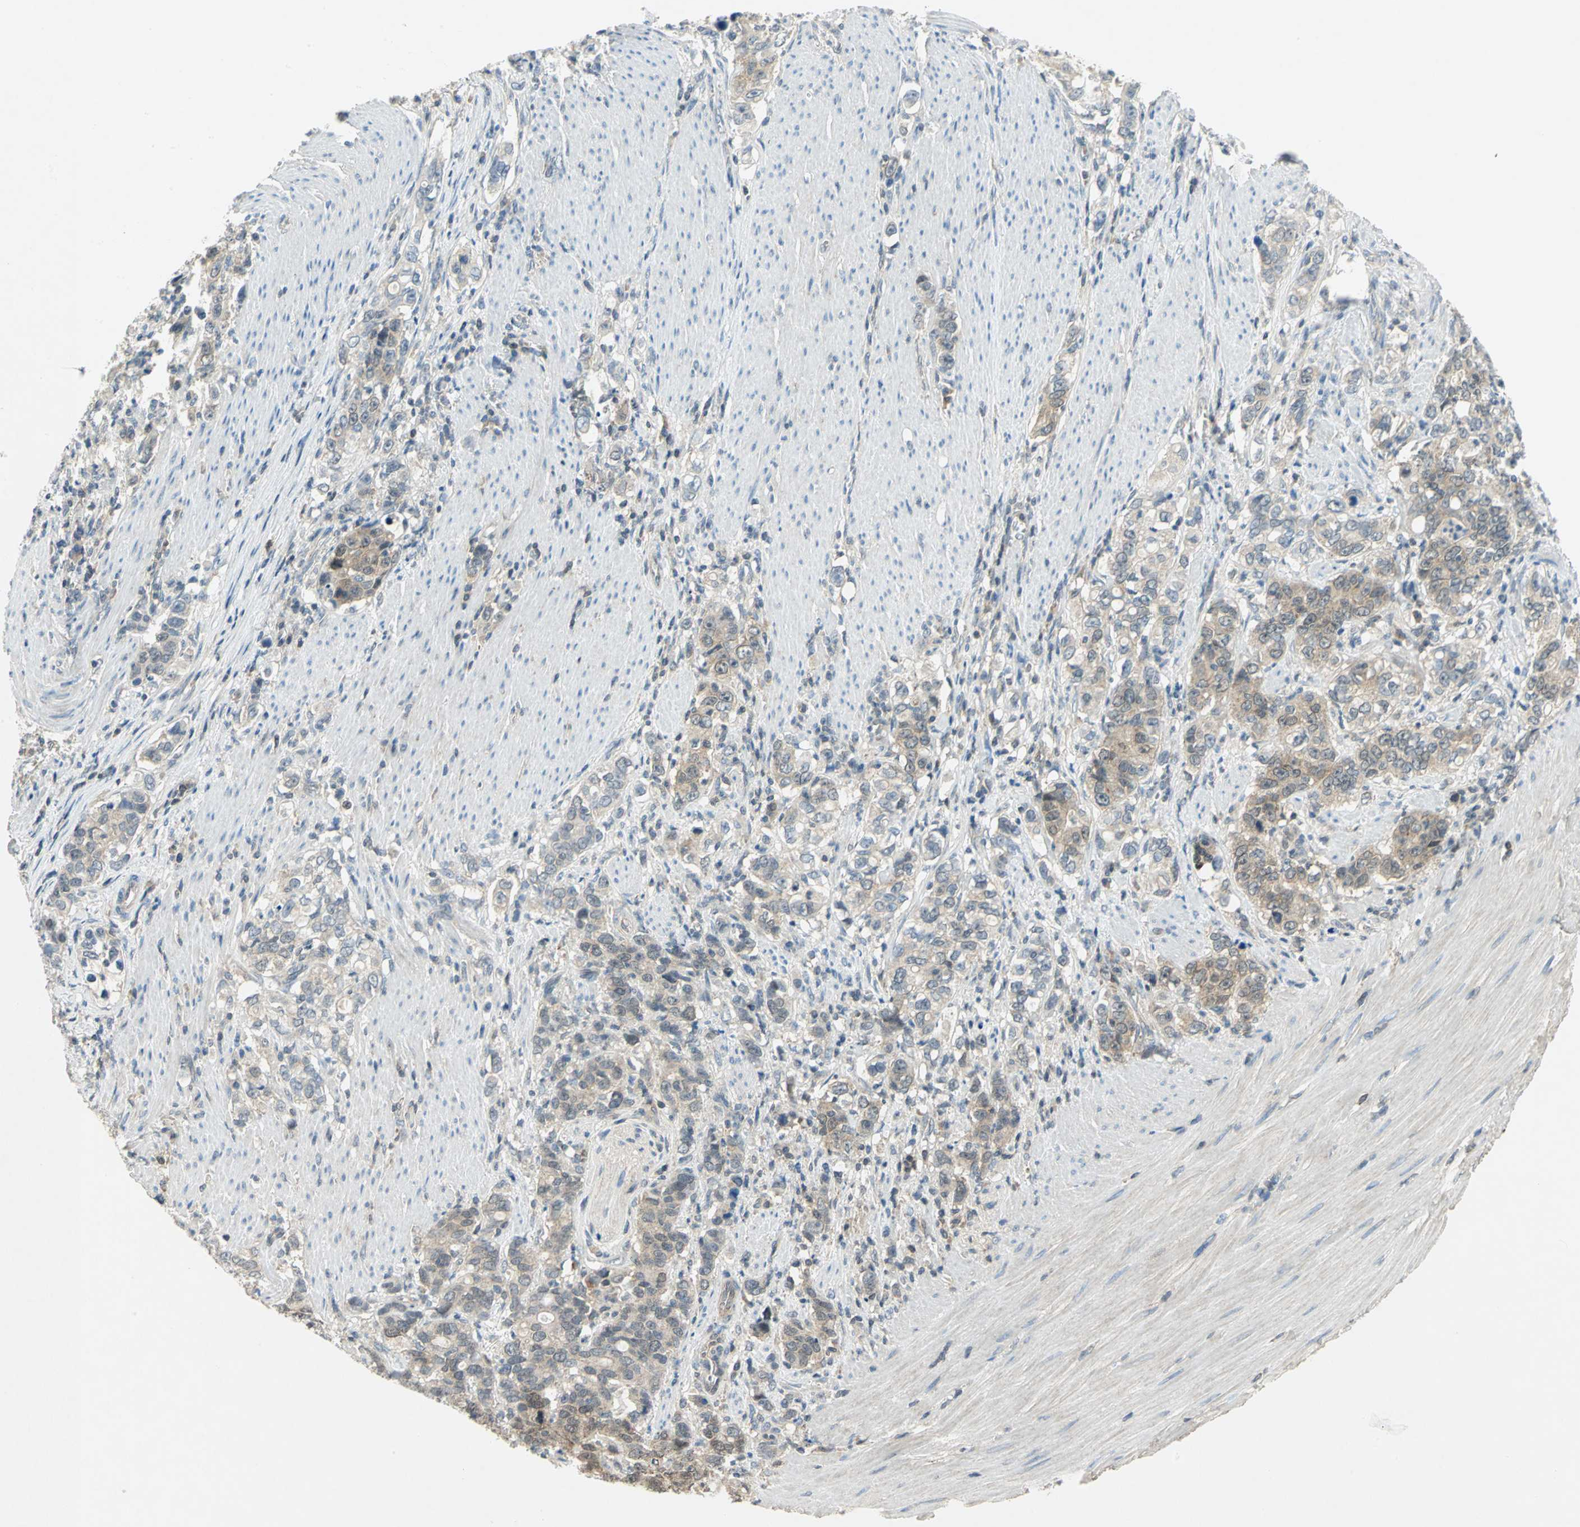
{"staining": {"intensity": "weak", "quantity": ">75%", "location": "cytoplasmic/membranous"}, "tissue": "stomach cancer", "cell_type": "Tumor cells", "image_type": "cancer", "snomed": [{"axis": "morphology", "description": "Adenocarcinoma, NOS"}, {"axis": "topography", "description": "Stomach, lower"}], "caption": "Tumor cells demonstrate low levels of weak cytoplasmic/membranous expression in about >75% of cells in stomach adenocarcinoma.", "gene": "PPIA", "patient": {"sex": "female", "age": 72}}